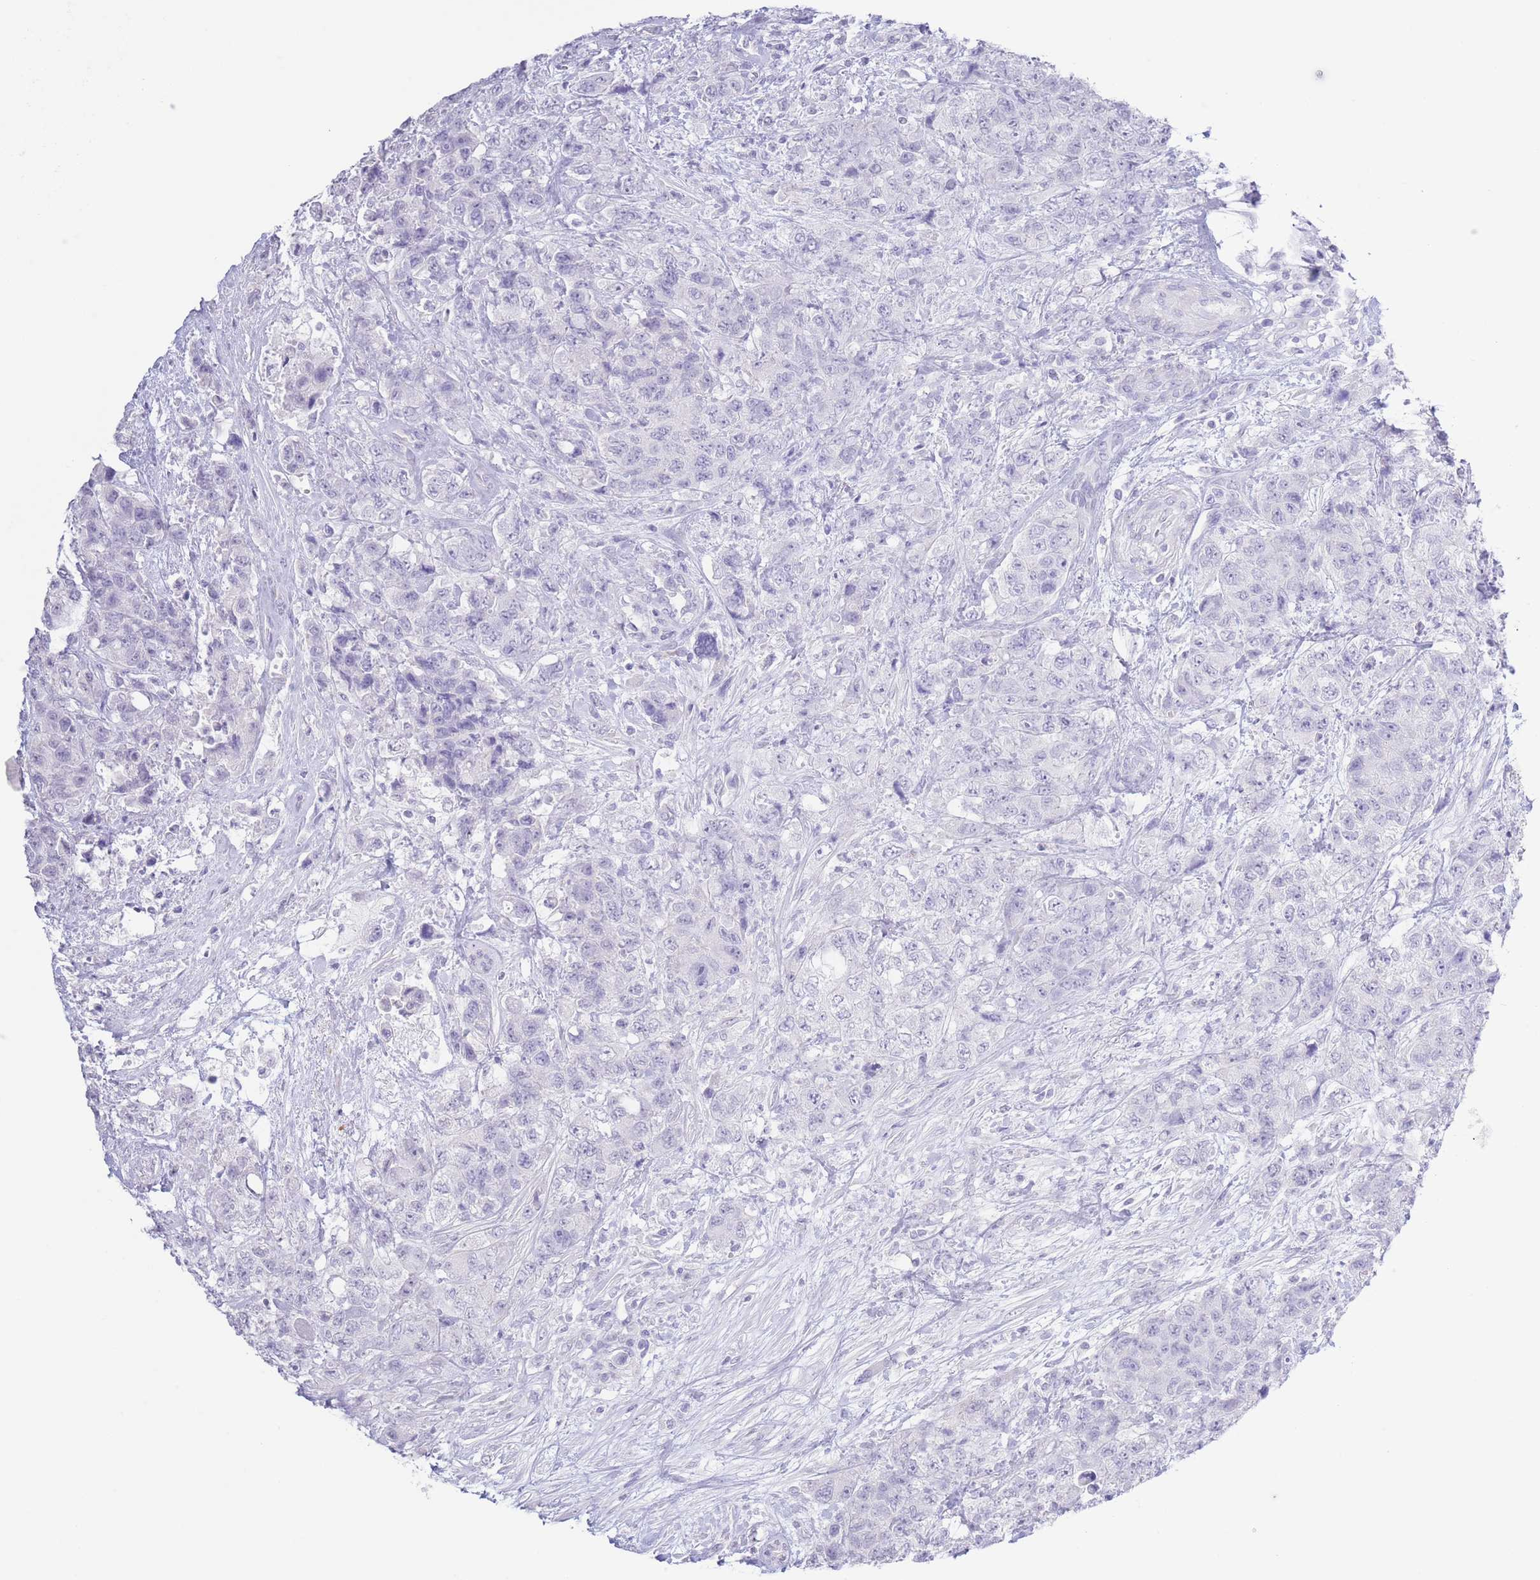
{"staining": {"intensity": "negative", "quantity": "none", "location": "none"}, "tissue": "urothelial cancer", "cell_type": "Tumor cells", "image_type": "cancer", "snomed": [{"axis": "morphology", "description": "Urothelial carcinoma, High grade"}, {"axis": "topography", "description": "Urinary bladder"}], "caption": "Immunohistochemical staining of urothelial carcinoma (high-grade) exhibits no significant expression in tumor cells.", "gene": "PKLR", "patient": {"sex": "female", "age": 78}}